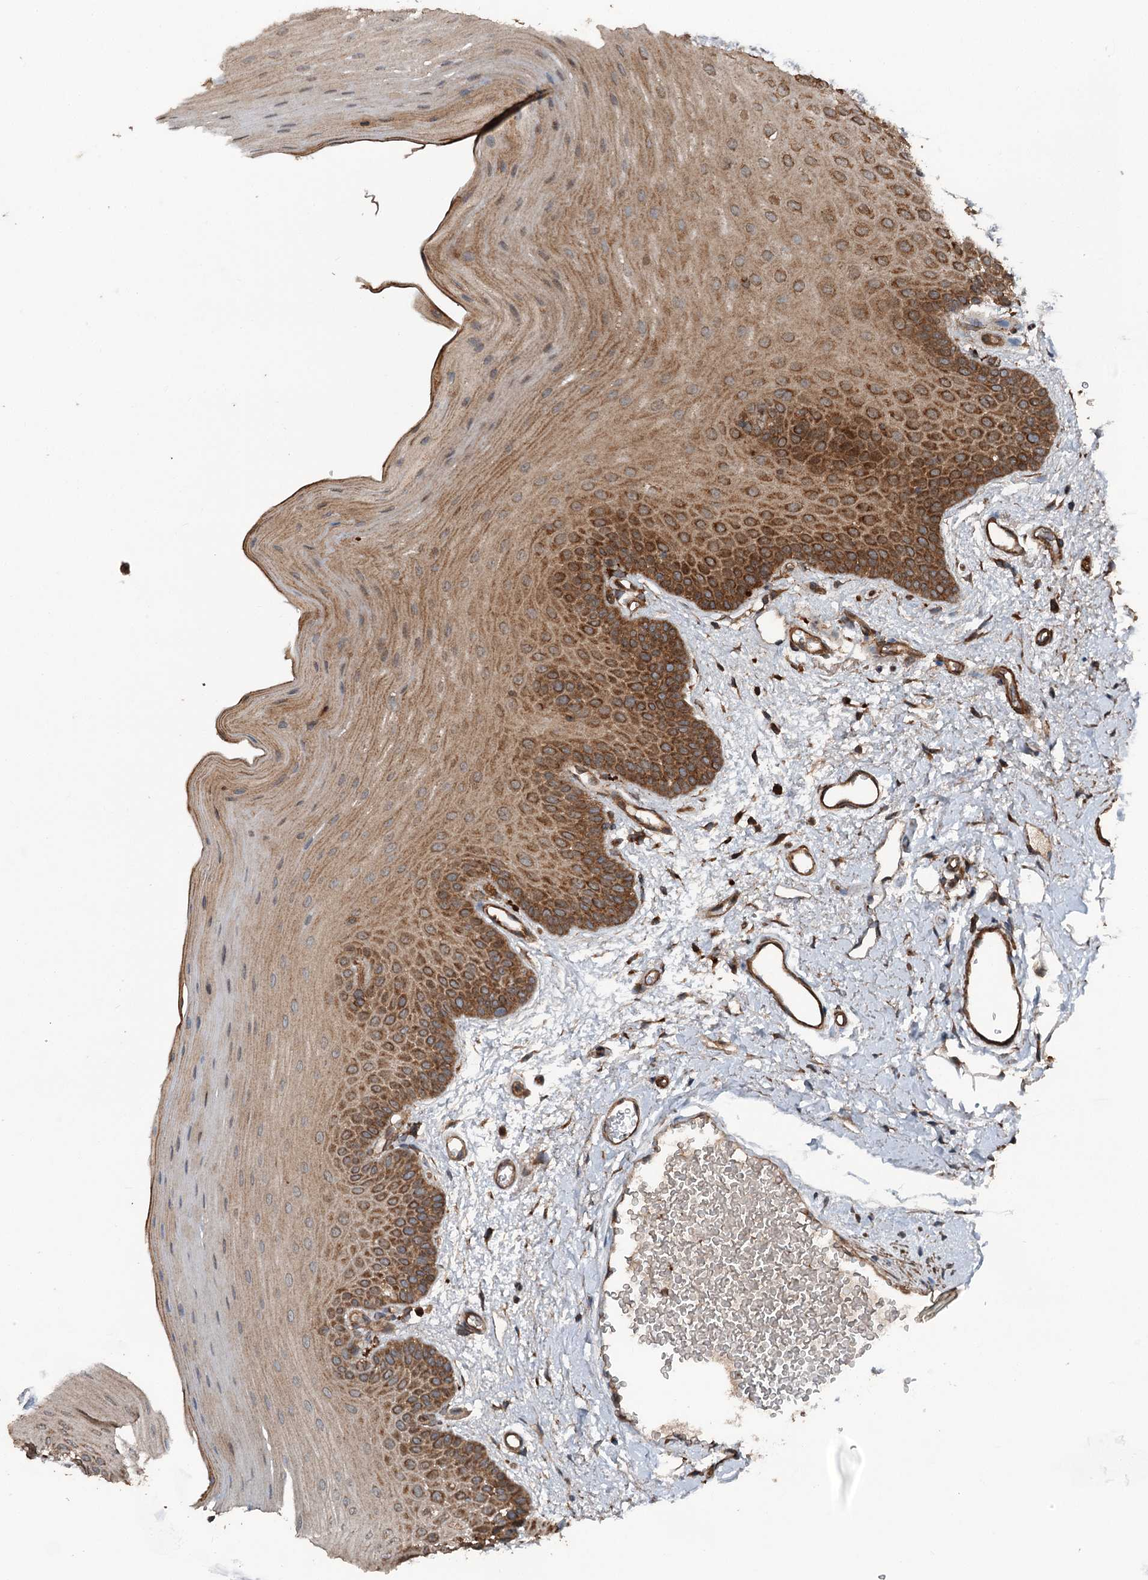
{"staining": {"intensity": "strong", "quantity": "25%-75%", "location": "cytoplasmic/membranous"}, "tissue": "oral mucosa", "cell_type": "Squamous epithelial cells", "image_type": "normal", "snomed": [{"axis": "morphology", "description": "Normal tissue, NOS"}, {"axis": "topography", "description": "Oral tissue"}], "caption": "Immunohistochemistry (IHC) (DAB) staining of normal human oral mucosa exhibits strong cytoplasmic/membranous protein expression in approximately 25%-75% of squamous epithelial cells.", "gene": "RNF214", "patient": {"sex": "male", "age": 68}}